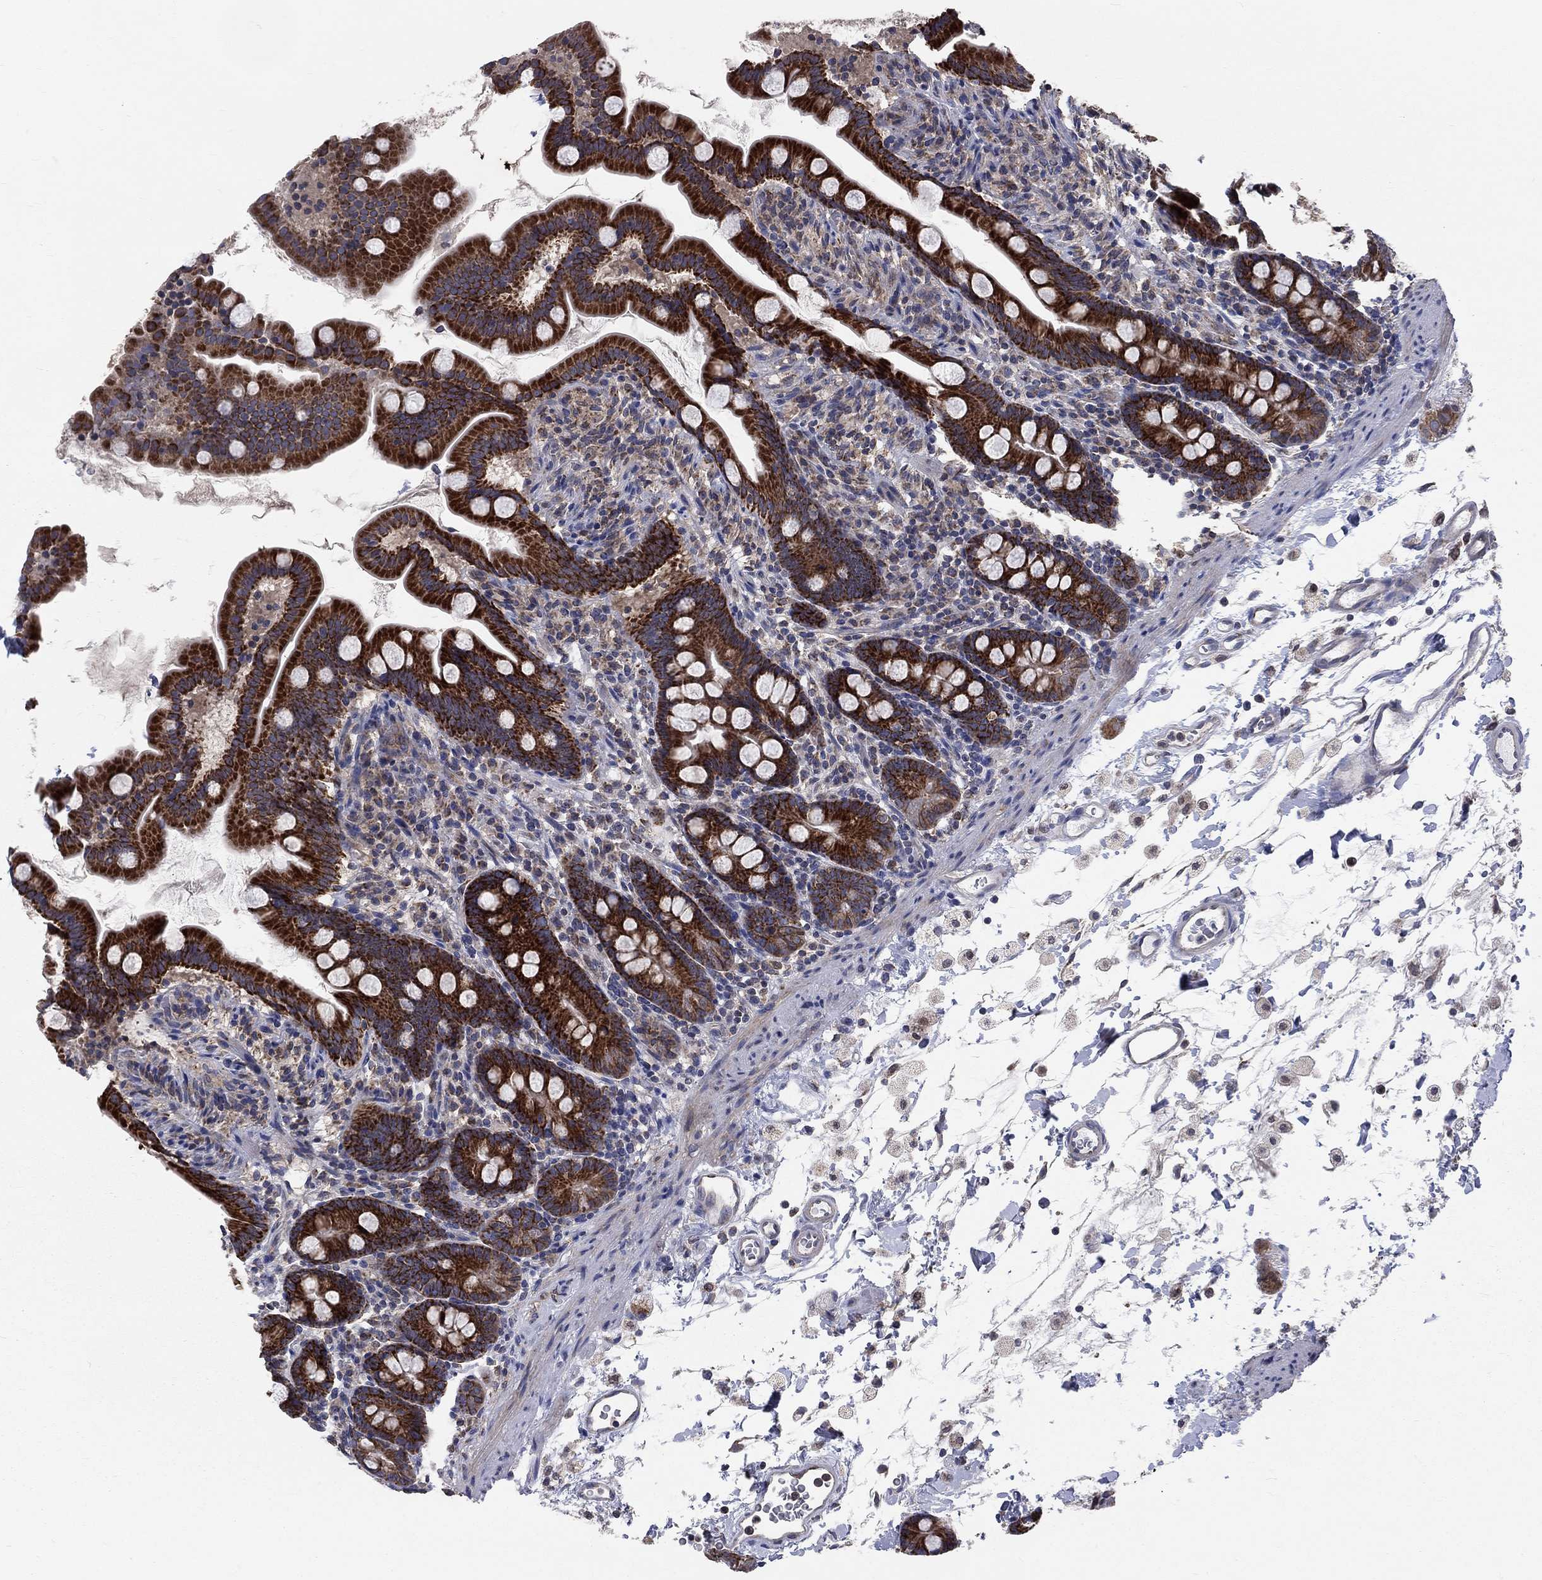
{"staining": {"intensity": "strong", "quantity": "25%-75%", "location": "cytoplasmic/membranous"}, "tissue": "small intestine", "cell_type": "Glandular cells", "image_type": "normal", "snomed": [{"axis": "morphology", "description": "Normal tissue, NOS"}, {"axis": "topography", "description": "Small intestine"}], "caption": "A high-resolution image shows IHC staining of unremarkable small intestine, which reveals strong cytoplasmic/membranous expression in about 25%-75% of glandular cells. Nuclei are stained in blue.", "gene": "NME7", "patient": {"sex": "female", "age": 44}}